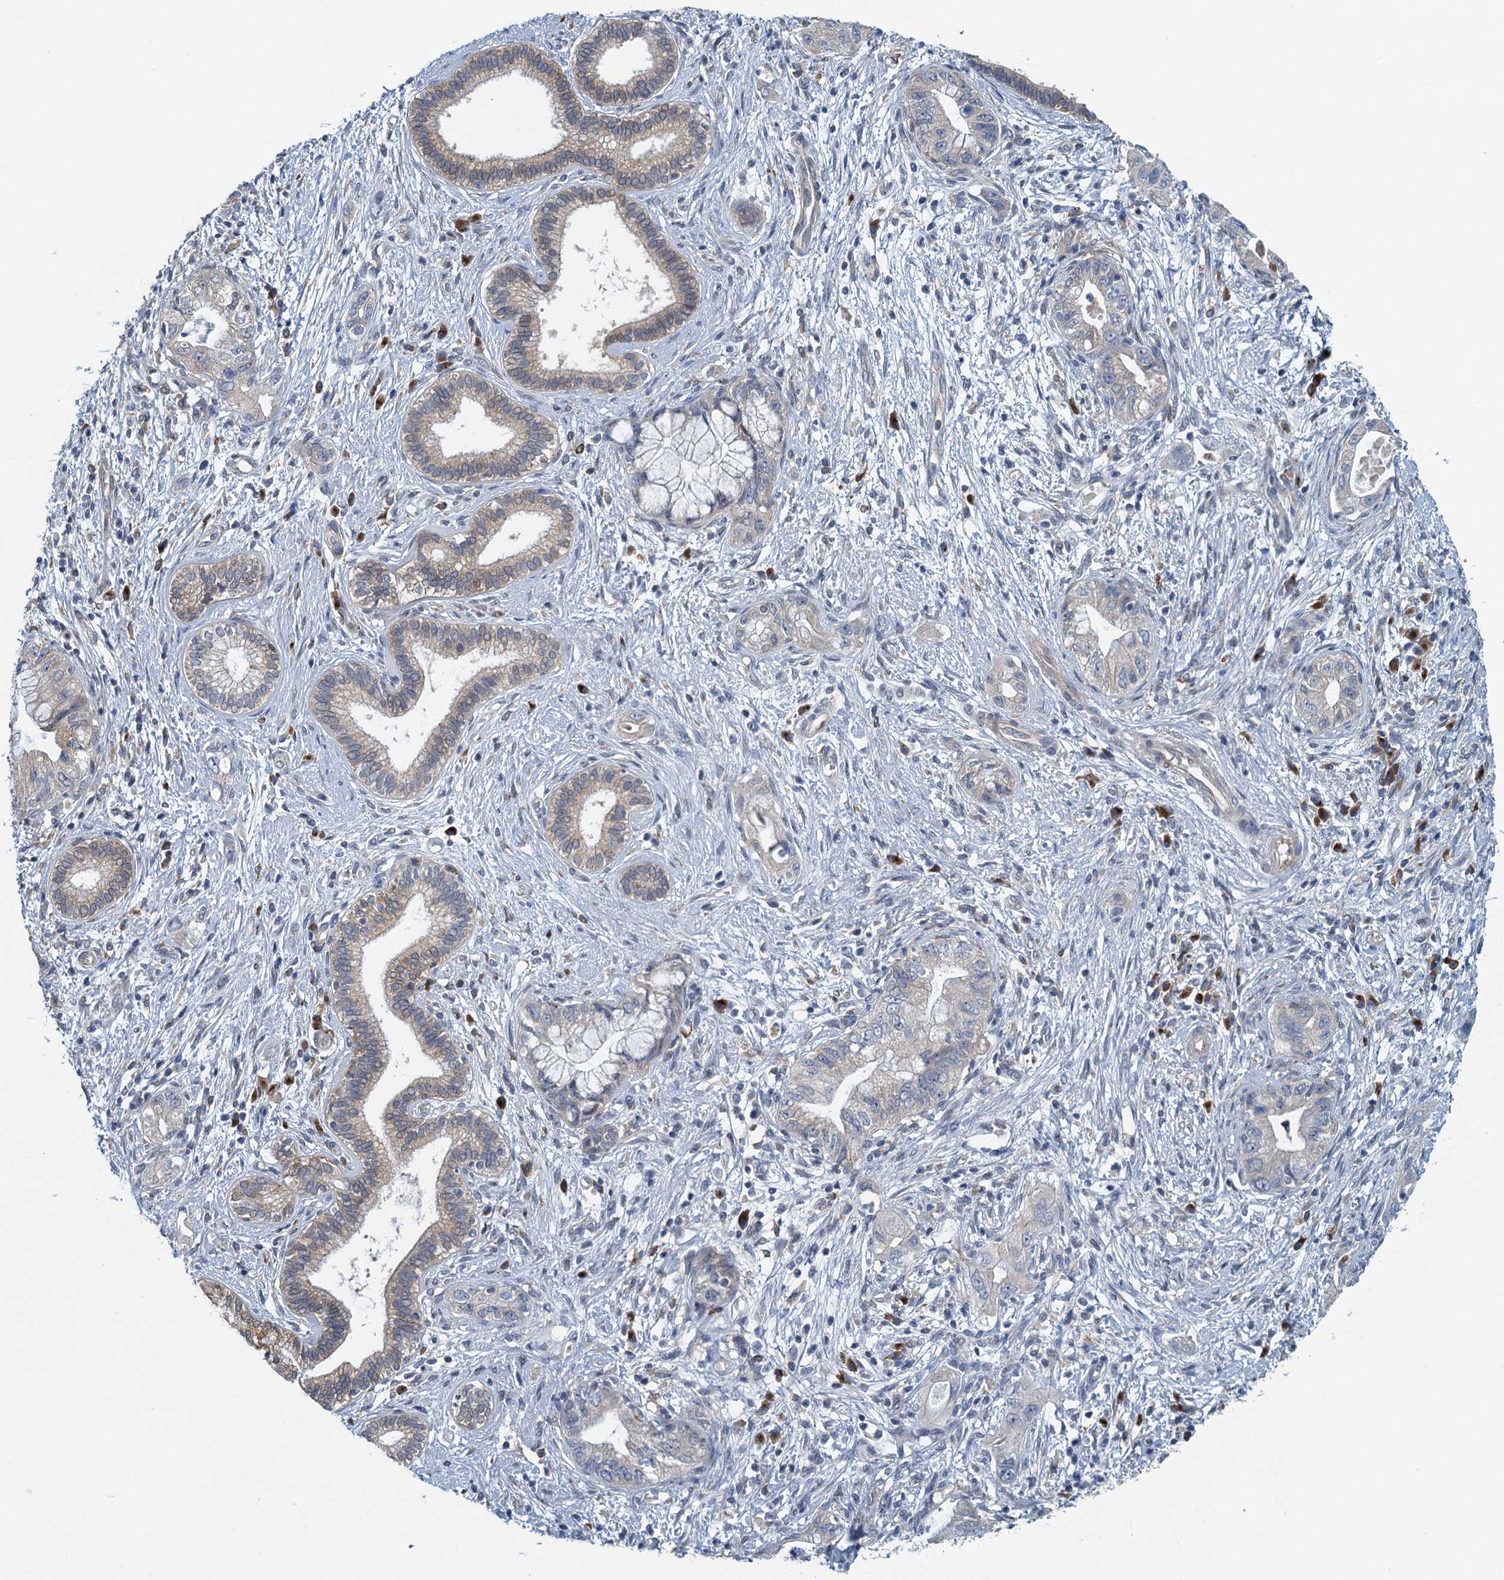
{"staining": {"intensity": "negative", "quantity": "none", "location": "none"}, "tissue": "pancreatic cancer", "cell_type": "Tumor cells", "image_type": "cancer", "snomed": [{"axis": "morphology", "description": "Adenocarcinoma, NOS"}, {"axis": "topography", "description": "Pancreas"}], "caption": "DAB immunohistochemical staining of human pancreatic cancer exhibits no significant positivity in tumor cells.", "gene": "ALG2", "patient": {"sex": "female", "age": 73}}